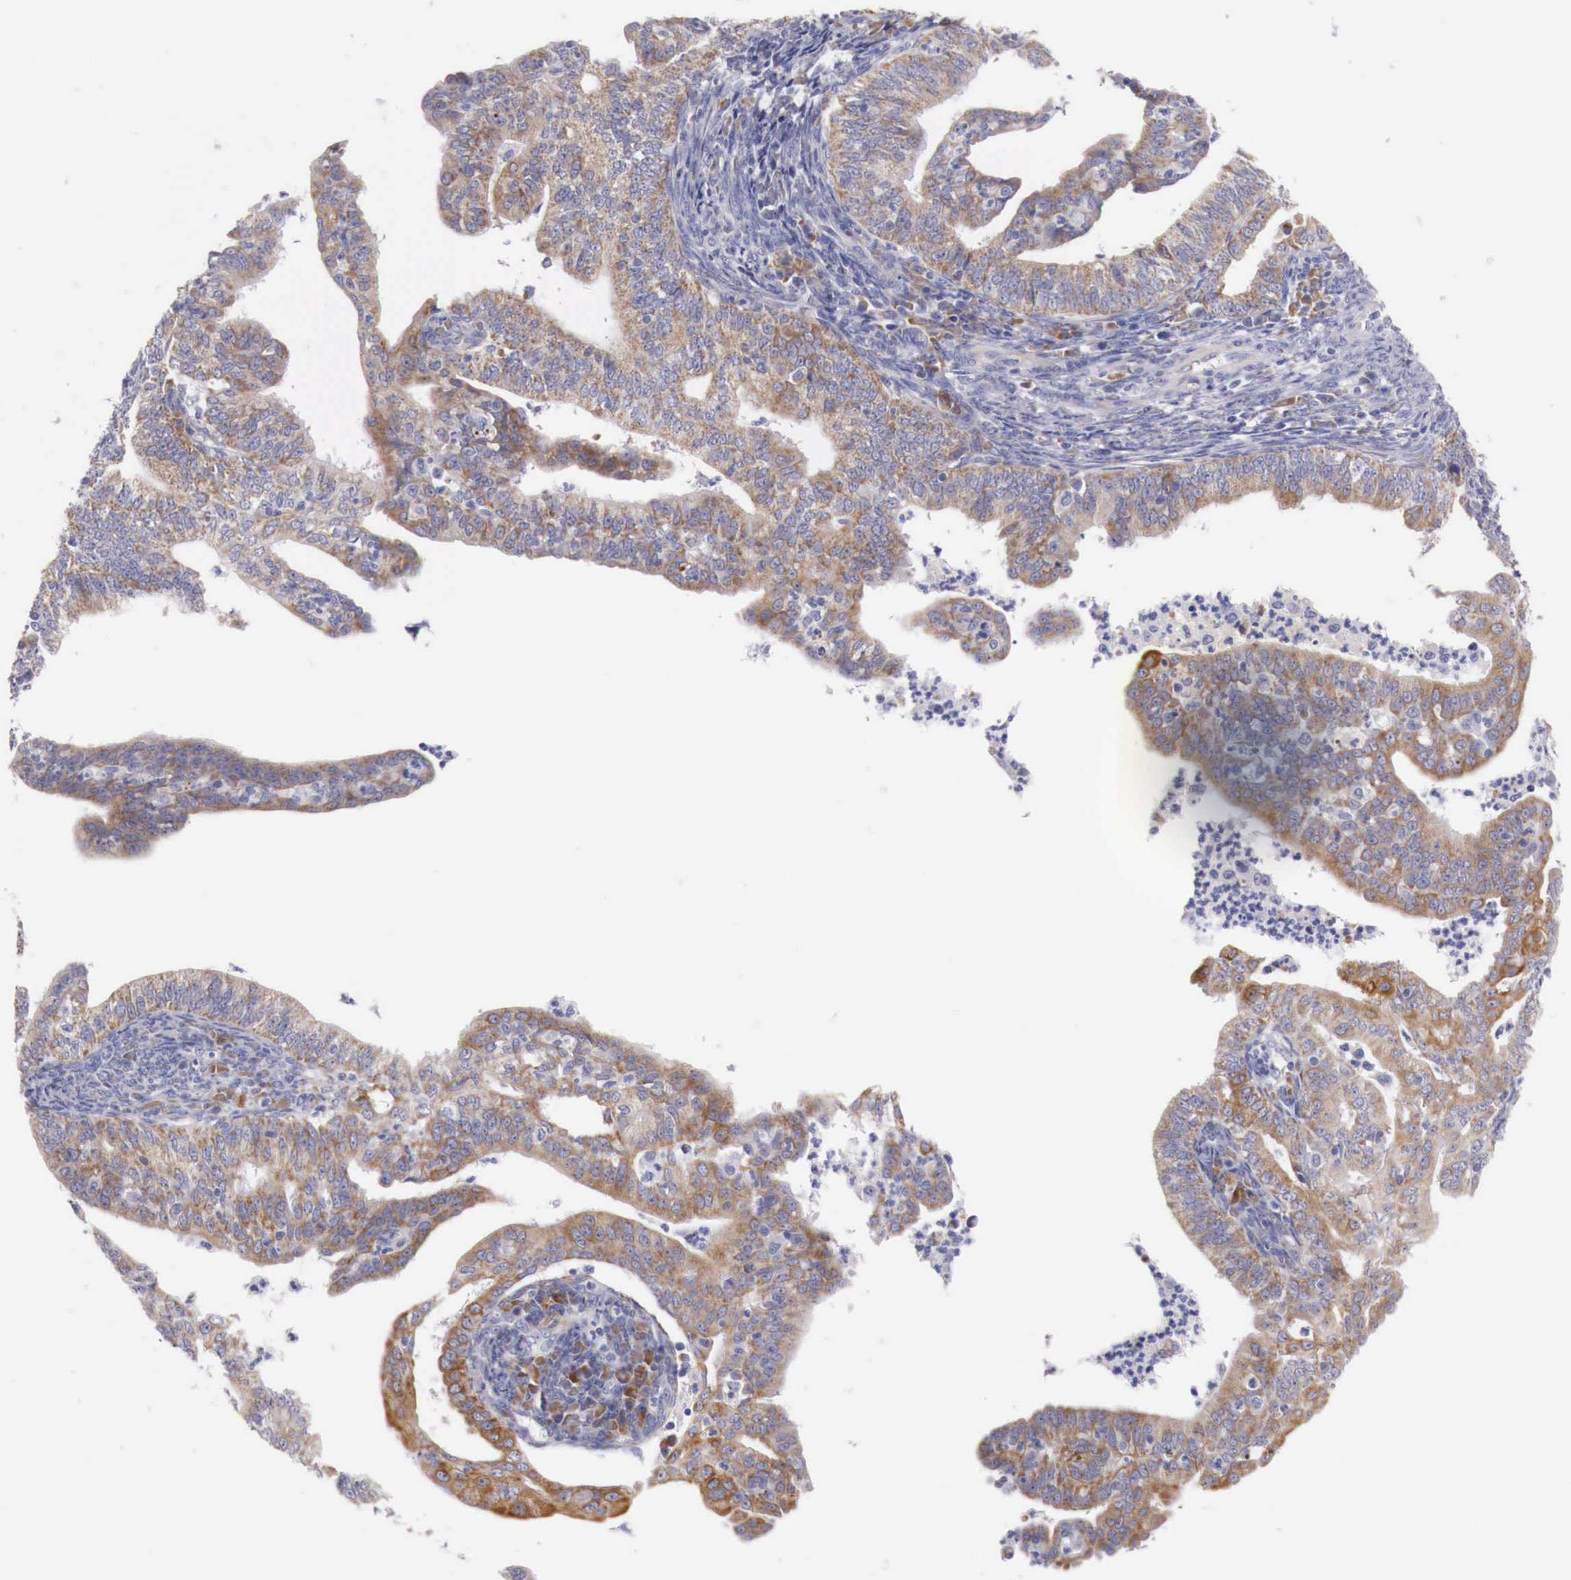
{"staining": {"intensity": "weak", "quantity": ">75%", "location": "cytoplasmic/membranous"}, "tissue": "endometrial cancer", "cell_type": "Tumor cells", "image_type": "cancer", "snomed": [{"axis": "morphology", "description": "Adenocarcinoma, NOS"}, {"axis": "topography", "description": "Endometrium"}], "caption": "Immunohistochemistry (IHC) photomicrograph of neoplastic tissue: endometrial cancer stained using IHC demonstrates low levels of weak protein expression localized specifically in the cytoplasmic/membranous of tumor cells, appearing as a cytoplasmic/membranous brown color.", "gene": "NREP", "patient": {"sex": "female", "age": 66}}